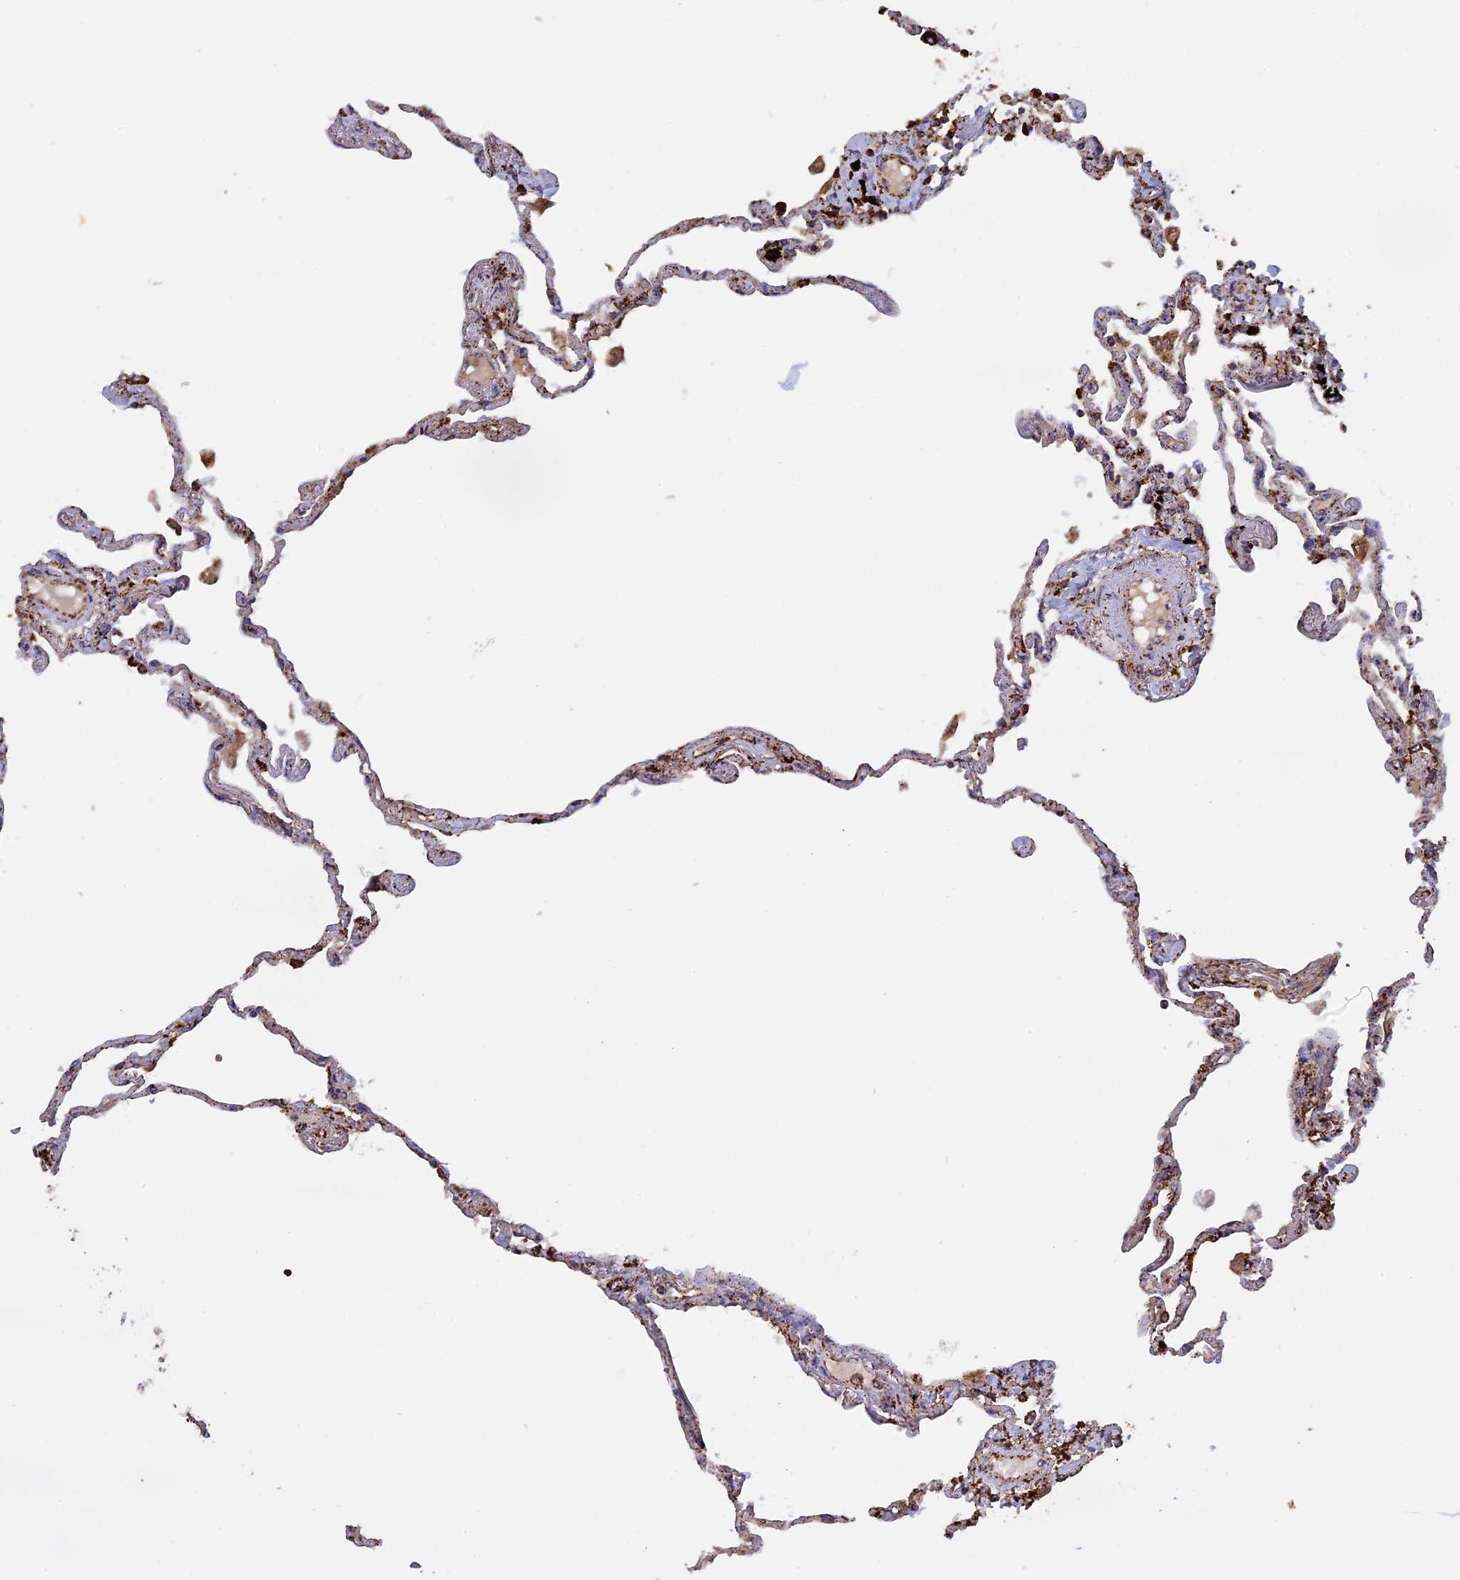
{"staining": {"intensity": "moderate", "quantity": "25%-75%", "location": "cytoplasmic/membranous"}, "tissue": "lung", "cell_type": "Alveolar cells", "image_type": "normal", "snomed": [{"axis": "morphology", "description": "Normal tissue, NOS"}, {"axis": "topography", "description": "Lung"}], "caption": "A brown stain highlights moderate cytoplasmic/membranous positivity of a protein in alveolar cells of unremarkable human lung. The staining was performed using DAB (3,3'-diaminobenzidine) to visualize the protein expression in brown, while the nuclei were stained in blue with hematoxylin (Magnification: 20x).", "gene": "KCNG1", "patient": {"sex": "female", "age": 67}}